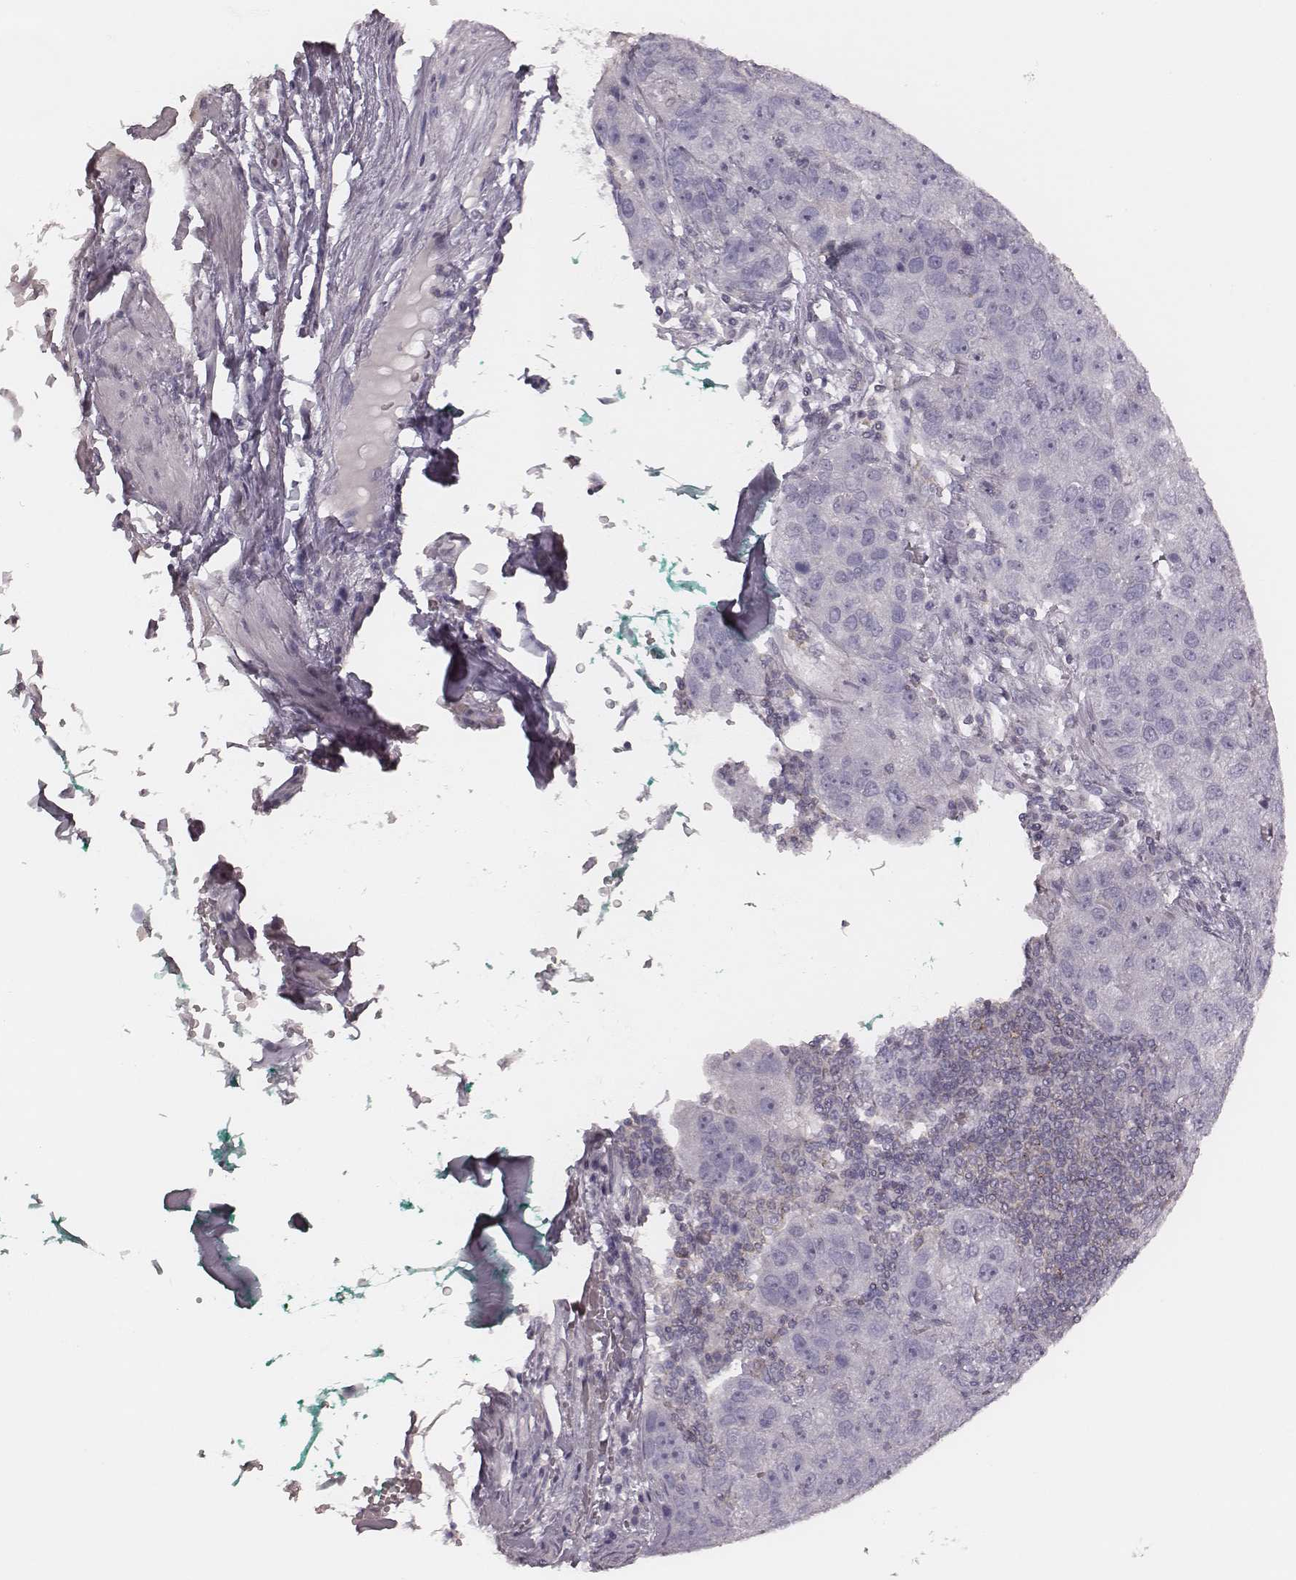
{"staining": {"intensity": "negative", "quantity": "none", "location": "none"}, "tissue": "pancreatic cancer", "cell_type": "Tumor cells", "image_type": "cancer", "snomed": [{"axis": "morphology", "description": "Adenocarcinoma, NOS"}, {"axis": "topography", "description": "Pancreas"}], "caption": "DAB immunohistochemical staining of pancreatic cancer displays no significant positivity in tumor cells.", "gene": "MSX1", "patient": {"sex": "female", "age": 61}}